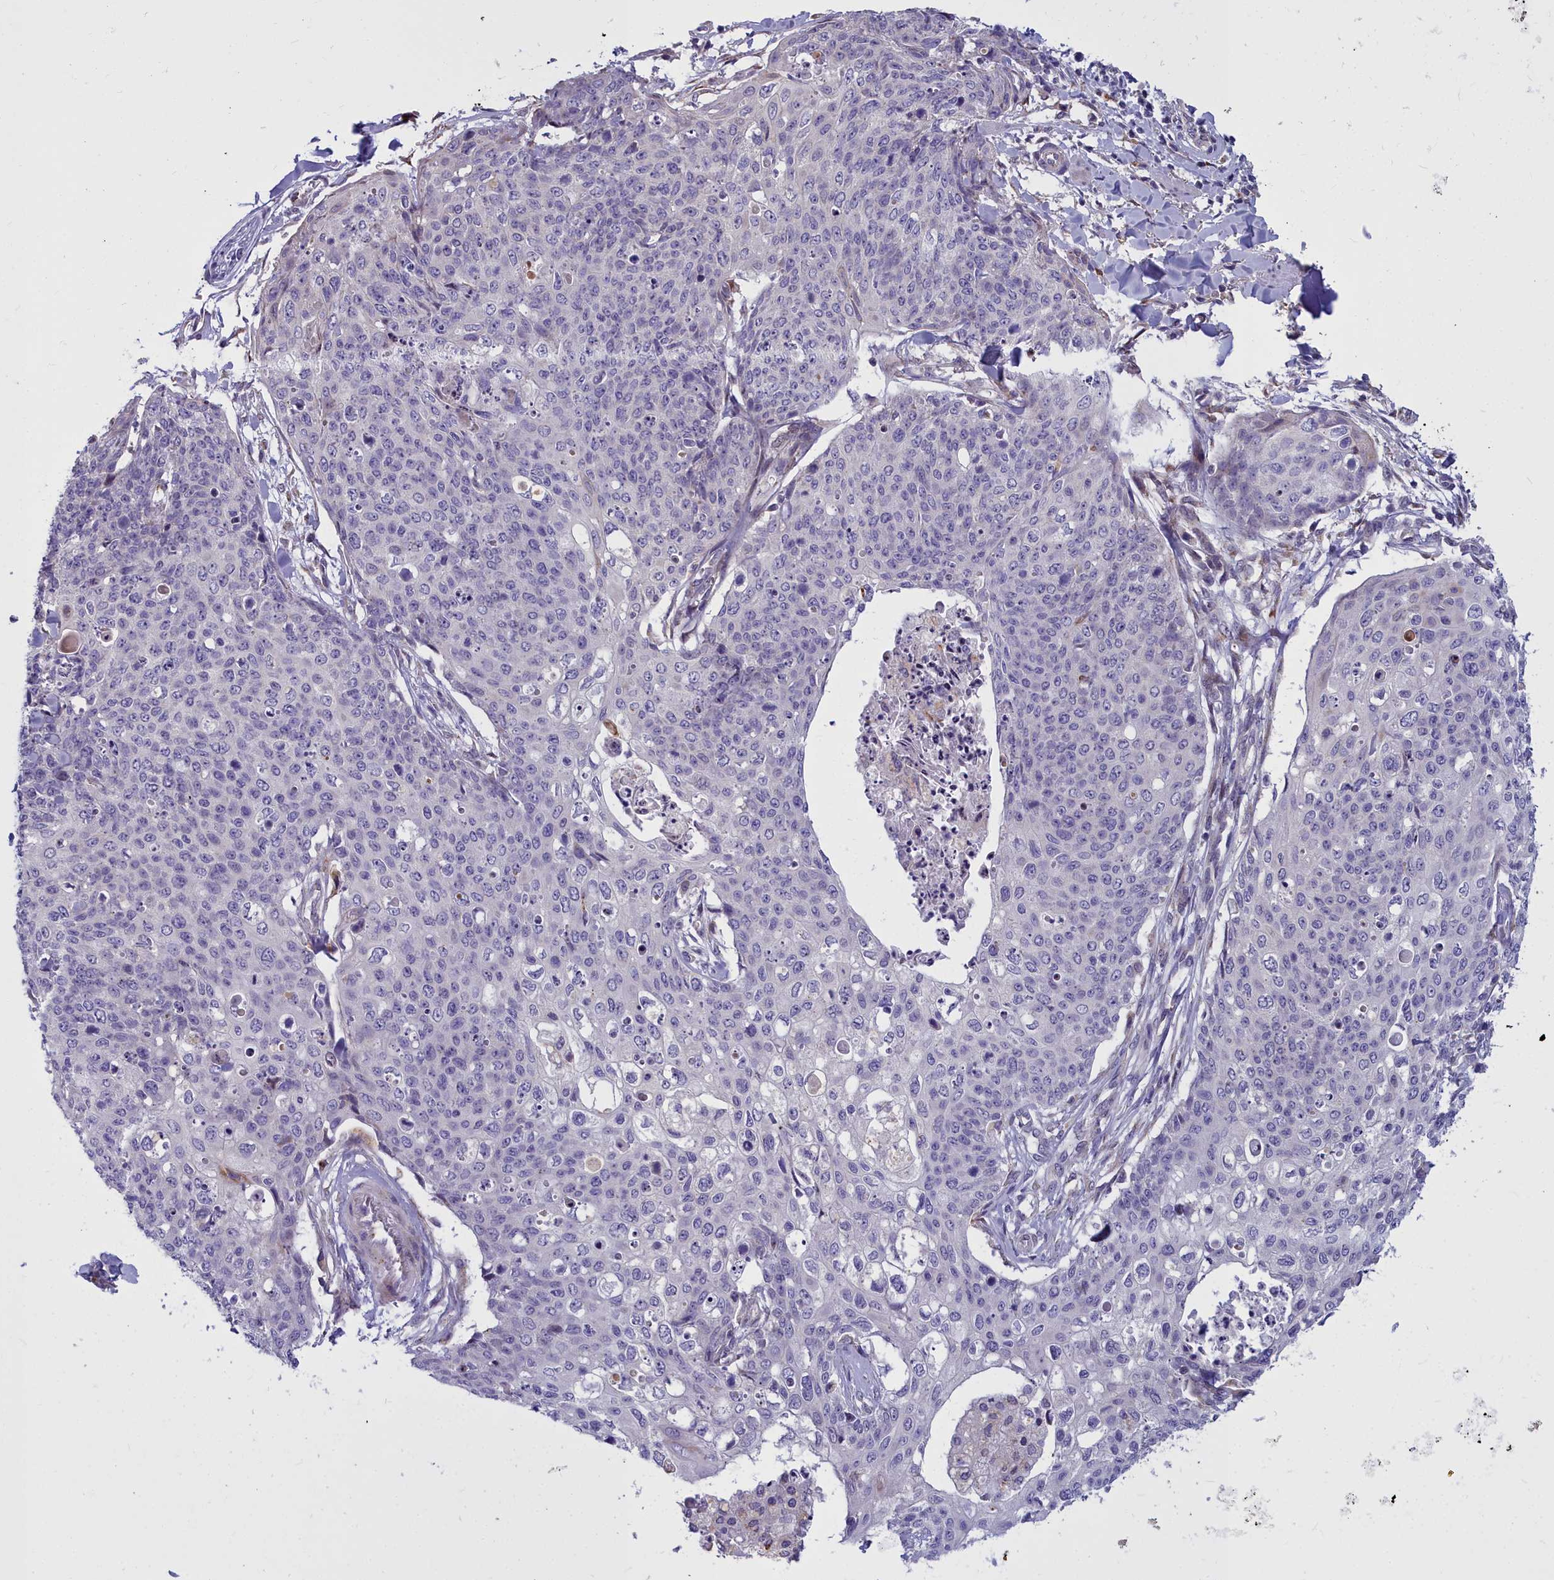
{"staining": {"intensity": "negative", "quantity": "none", "location": "none"}, "tissue": "skin cancer", "cell_type": "Tumor cells", "image_type": "cancer", "snomed": [{"axis": "morphology", "description": "Squamous cell carcinoma, NOS"}, {"axis": "topography", "description": "Skin"}, {"axis": "topography", "description": "Vulva"}], "caption": "Squamous cell carcinoma (skin) was stained to show a protein in brown. There is no significant expression in tumor cells. Brightfield microscopy of immunohistochemistry stained with DAB (3,3'-diaminobenzidine) (brown) and hematoxylin (blue), captured at high magnification.", "gene": "WDPCP", "patient": {"sex": "female", "age": 85}}